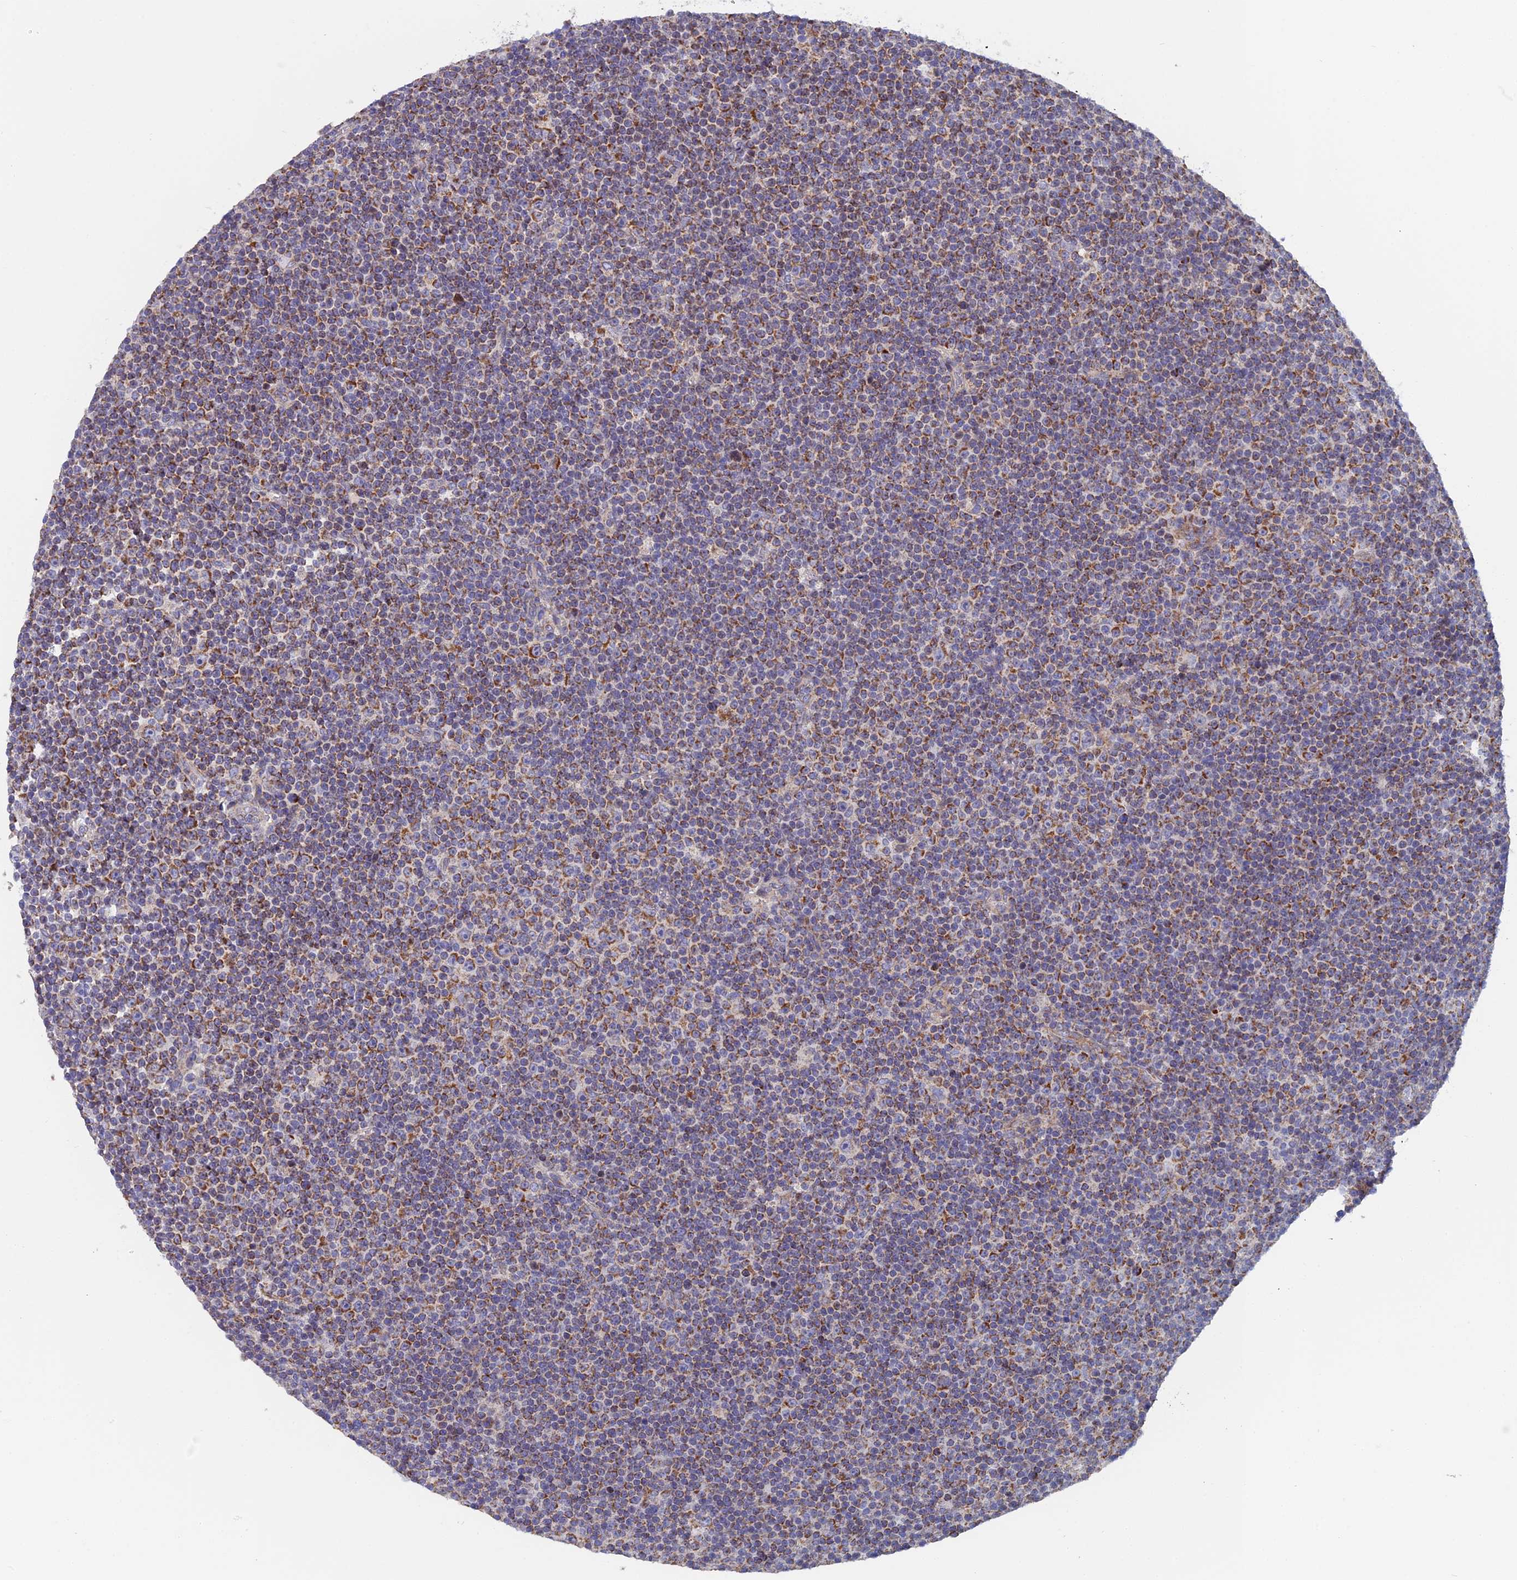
{"staining": {"intensity": "moderate", "quantity": "25%-75%", "location": "cytoplasmic/membranous"}, "tissue": "lymphoma", "cell_type": "Tumor cells", "image_type": "cancer", "snomed": [{"axis": "morphology", "description": "Malignant lymphoma, non-Hodgkin's type, Low grade"}, {"axis": "topography", "description": "Lymph node"}], "caption": "The image reveals a brown stain indicating the presence of a protein in the cytoplasmic/membranous of tumor cells in lymphoma.", "gene": "ECSIT", "patient": {"sex": "female", "age": 67}}